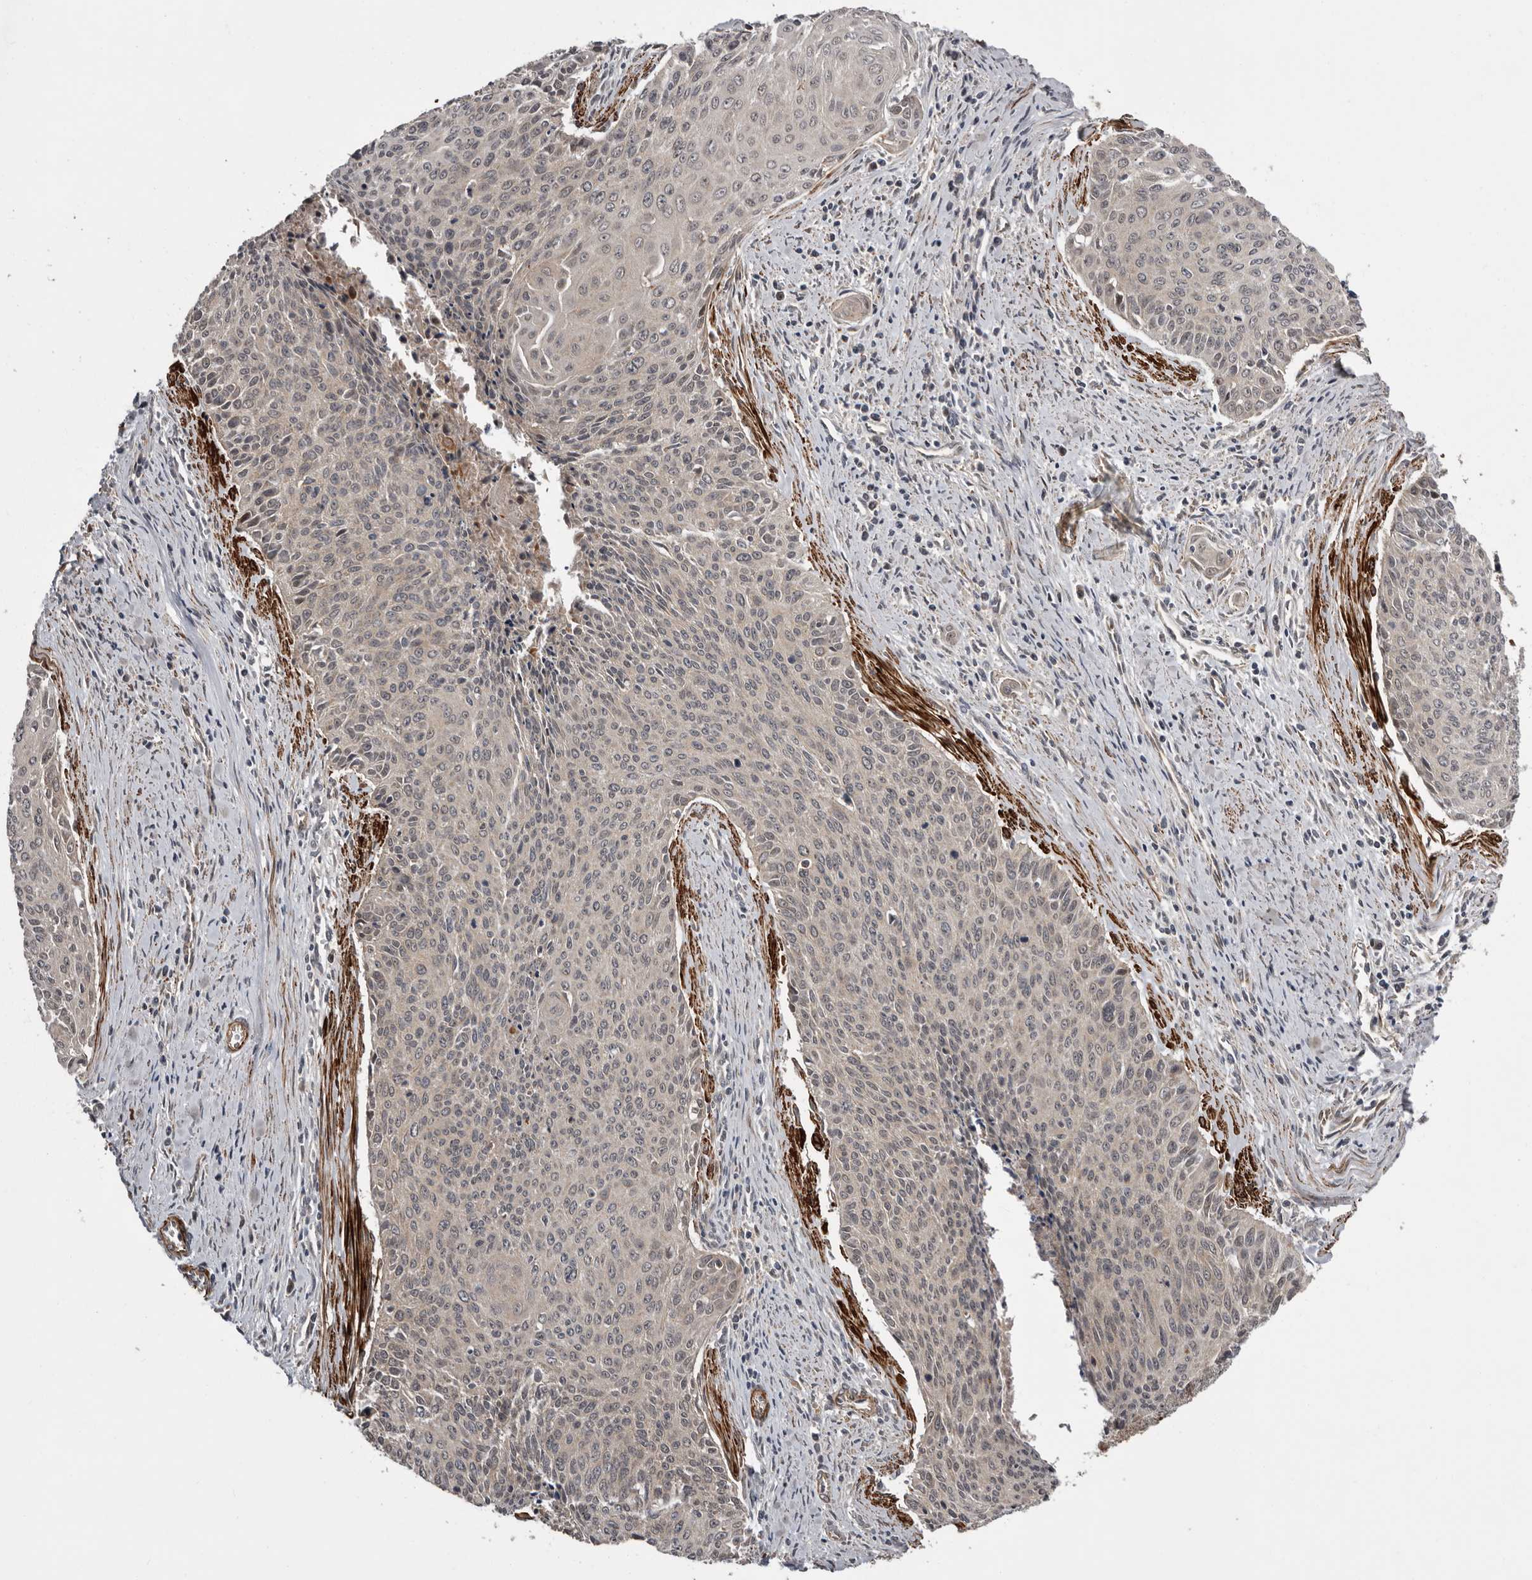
{"staining": {"intensity": "negative", "quantity": "none", "location": "none"}, "tissue": "cervical cancer", "cell_type": "Tumor cells", "image_type": "cancer", "snomed": [{"axis": "morphology", "description": "Squamous cell carcinoma, NOS"}, {"axis": "topography", "description": "Cervix"}], "caption": "This is an IHC micrograph of human cervical cancer. There is no positivity in tumor cells.", "gene": "FGFR4", "patient": {"sex": "female", "age": 55}}